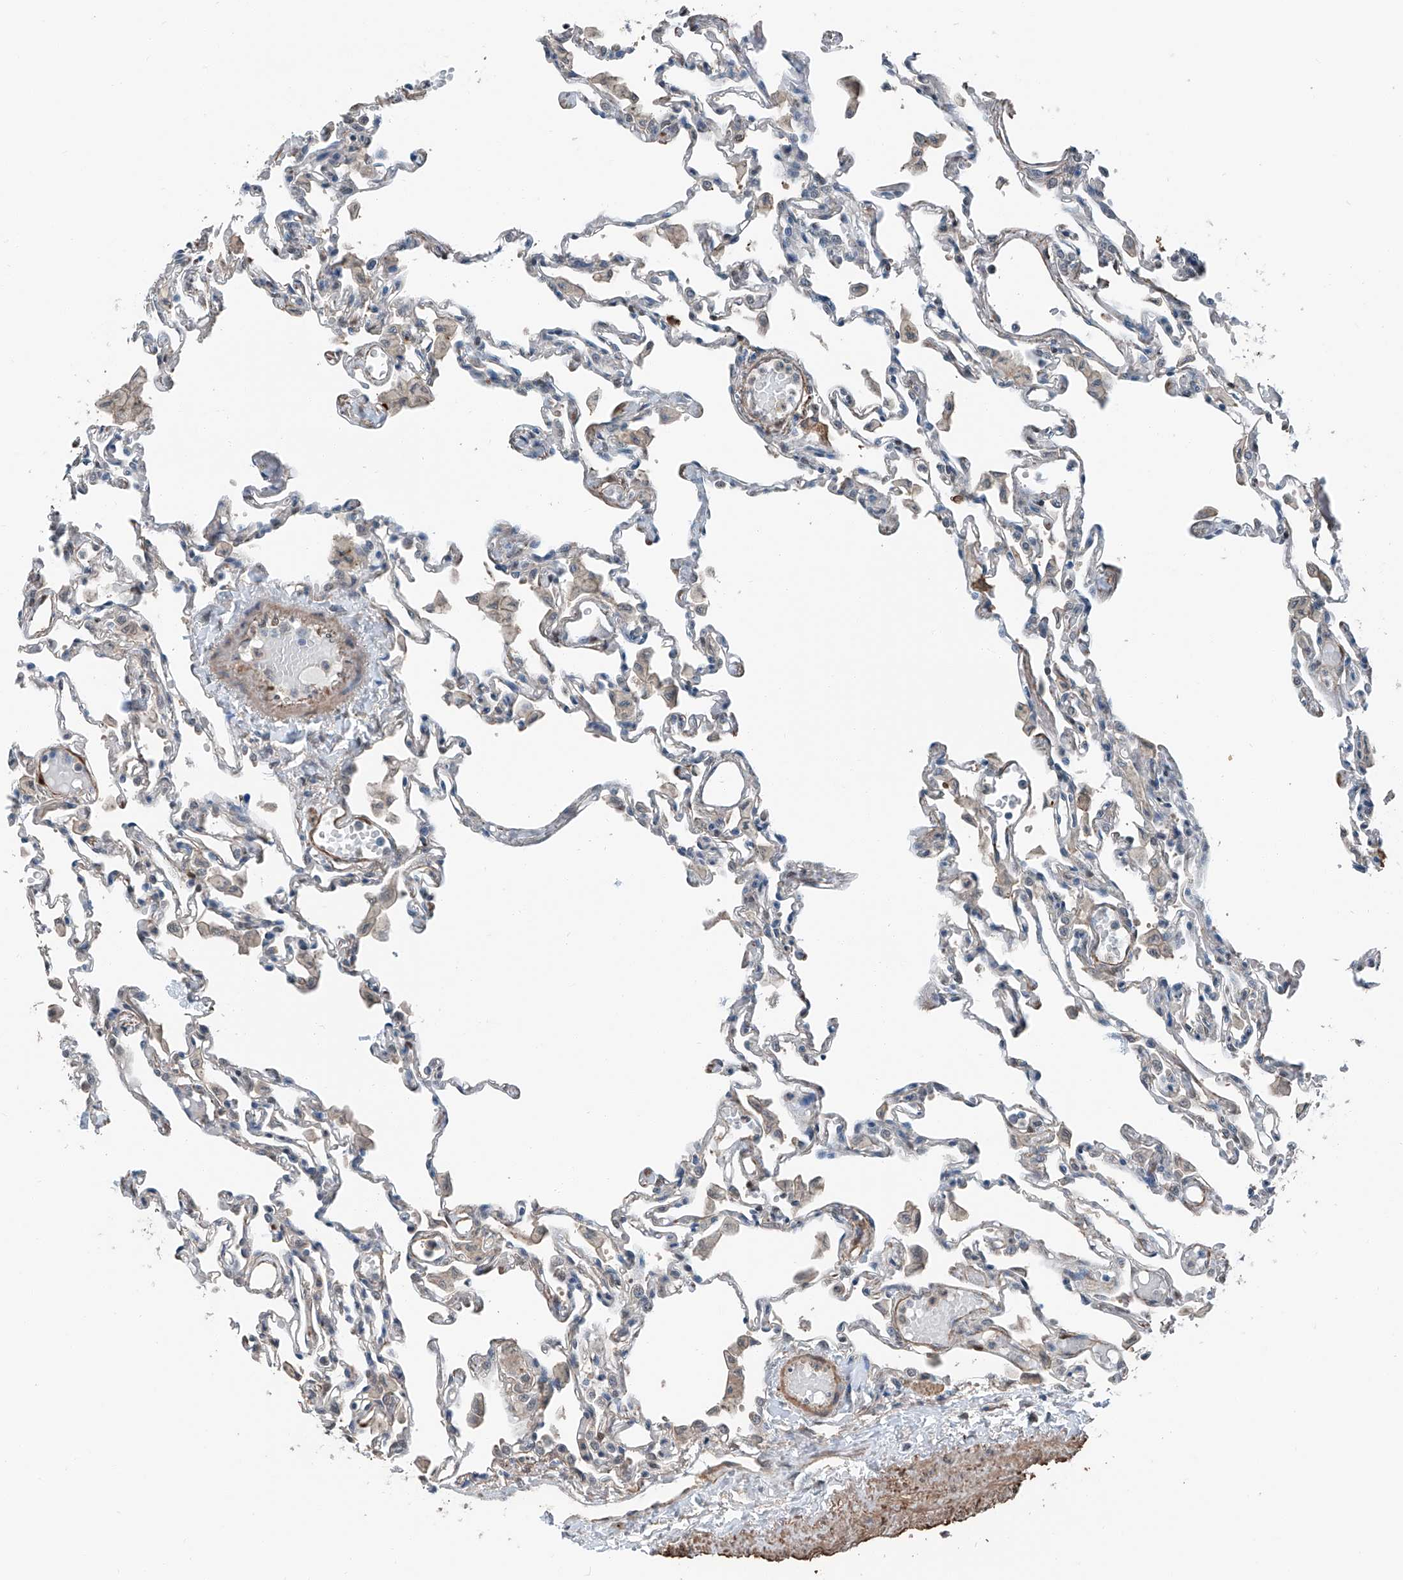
{"staining": {"intensity": "negative", "quantity": "none", "location": "none"}, "tissue": "lung", "cell_type": "Alveolar cells", "image_type": "normal", "snomed": [{"axis": "morphology", "description": "Normal tissue, NOS"}, {"axis": "topography", "description": "Bronchus"}, {"axis": "topography", "description": "Lung"}], "caption": "There is no significant positivity in alveolar cells of lung. The staining is performed using DAB brown chromogen with nuclei counter-stained in using hematoxylin.", "gene": "HSPA6", "patient": {"sex": "female", "age": 49}}